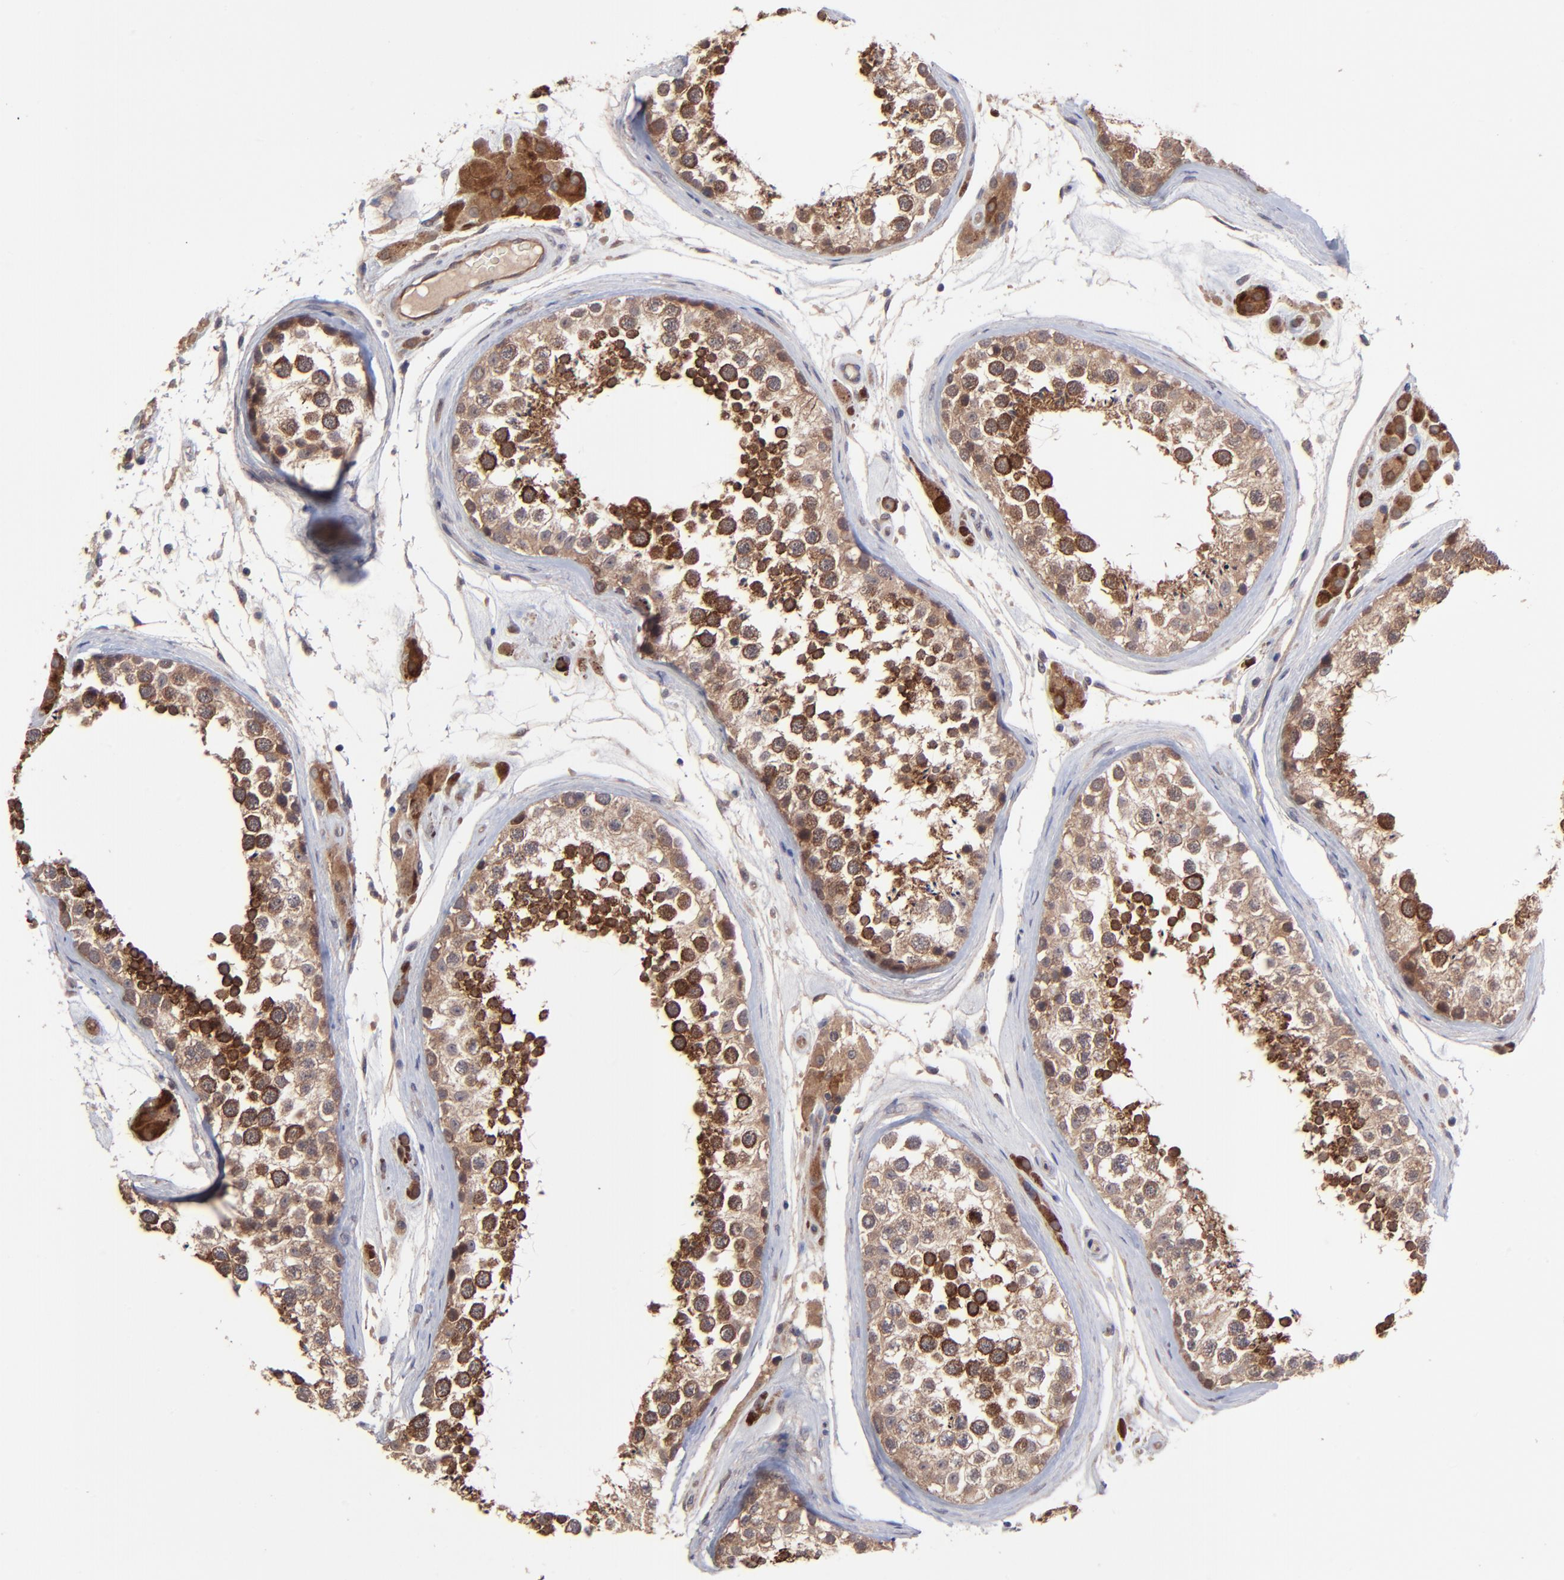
{"staining": {"intensity": "strong", "quantity": "25%-75%", "location": "cytoplasmic/membranous"}, "tissue": "testis", "cell_type": "Cells in seminiferous ducts", "image_type": "normal", "snomed": [{"axis": "morphology", "description": "Normal tissue, NOS"}, {"axis": "topography", "description": "Testis"}], "caption": "DAB immunohistochemical staining of unremarkable testis demonstrates strong cytoplasmic/membranous protein expression in approximately 25%-75% of cells in seminiferous ducts.", "gene": "ZNF780A", "patient": {"sex": "male", "age": 46}}